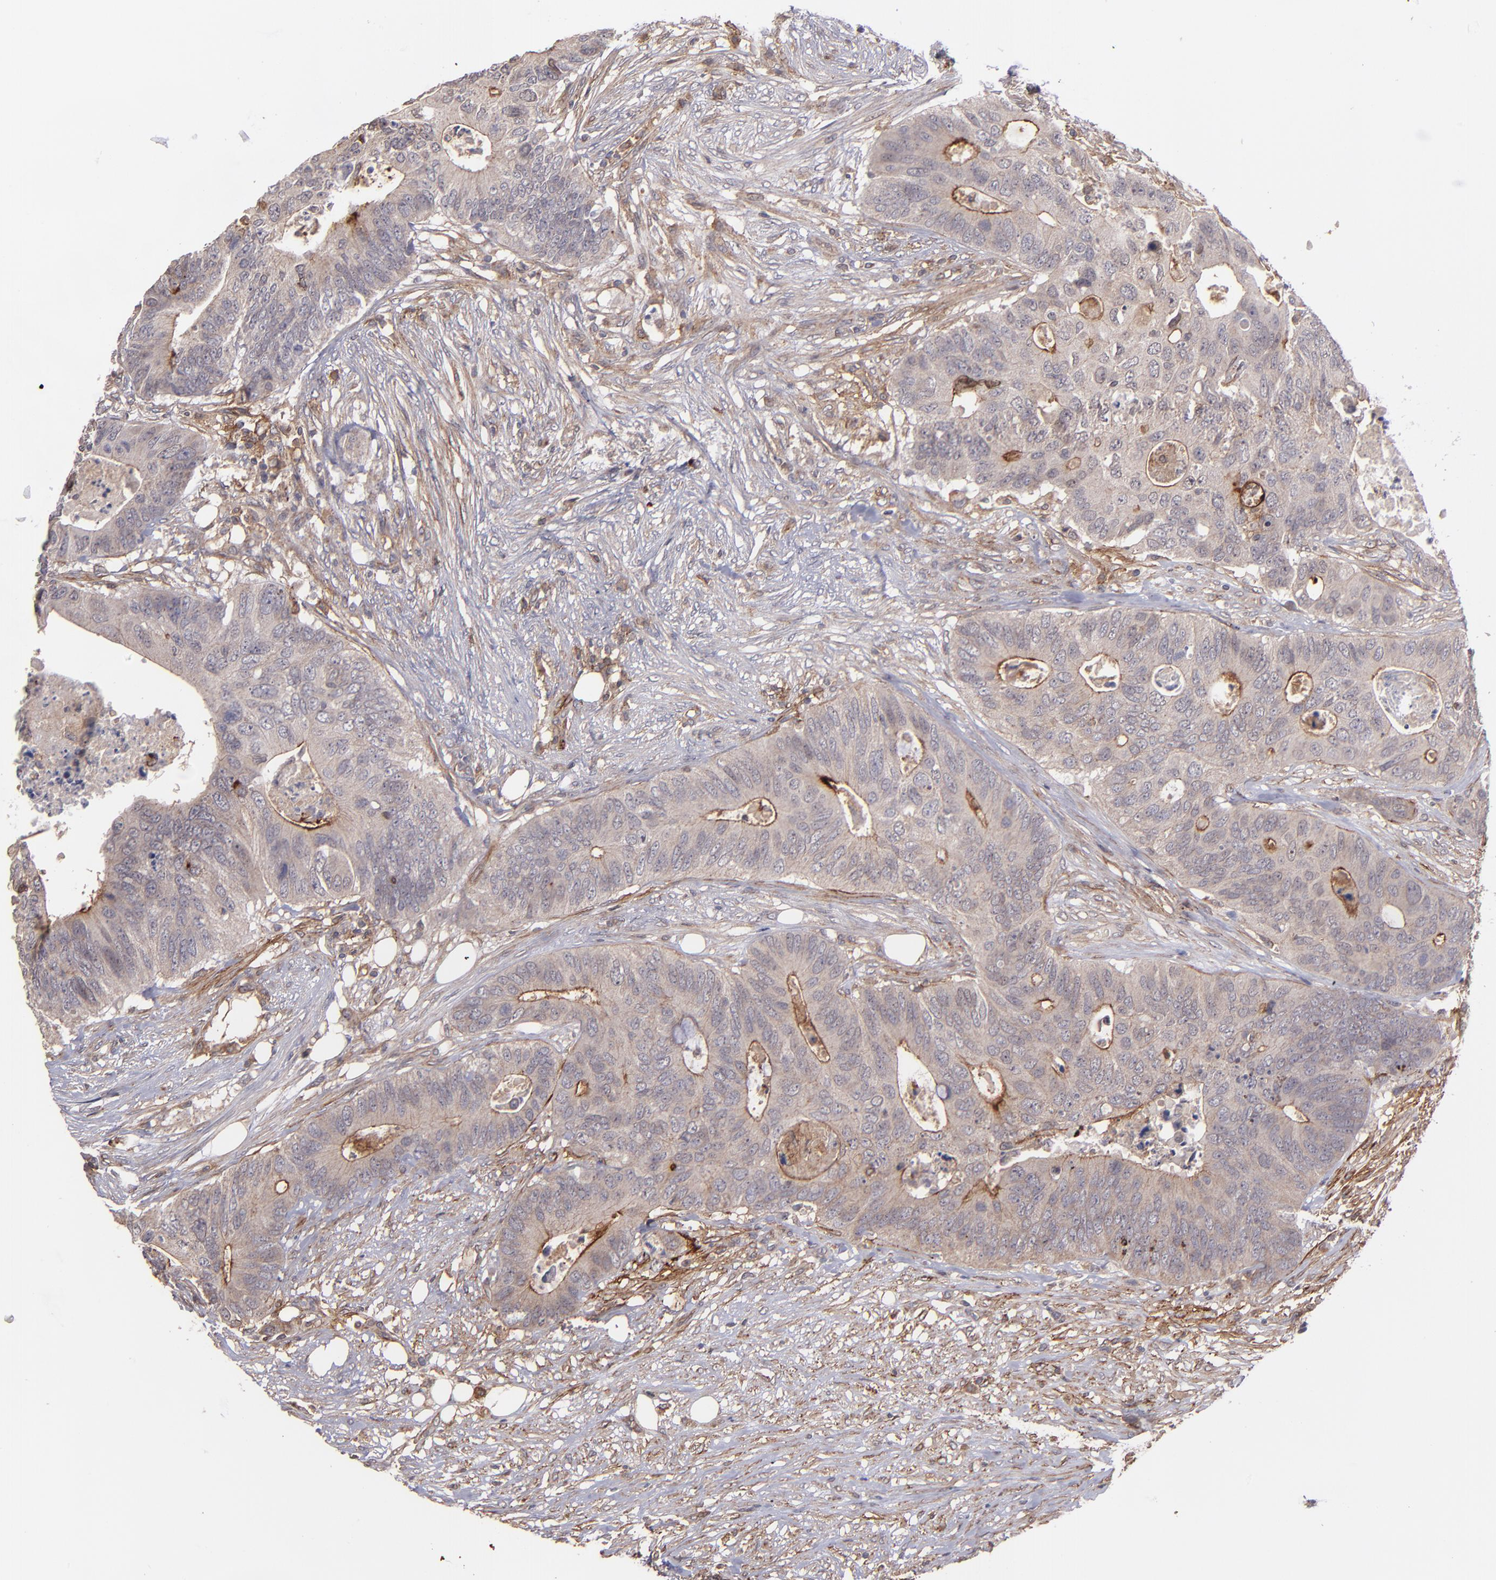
{"staining": {"intensity": "weak", "quantity": "25%-75%", "location": "cytoplasmic/membranous"}, "tissue": "colorectal cancer", "cell_type": "Tumor cells", "image_type": "cancer", "snomed": [{"axis": "morphology", "description": "Adenocarcinoma, NOS"}, {"axis": "topography", "description": "Colon"}], "caption": "A photomicrograph of adenocarcinoma (colorectal) stained for a protein displays weak cytoplasmic/membranous brown staining in tumor cells.", "gene": "ICAM1", "patient": {"sex": "male", "age": 71}}